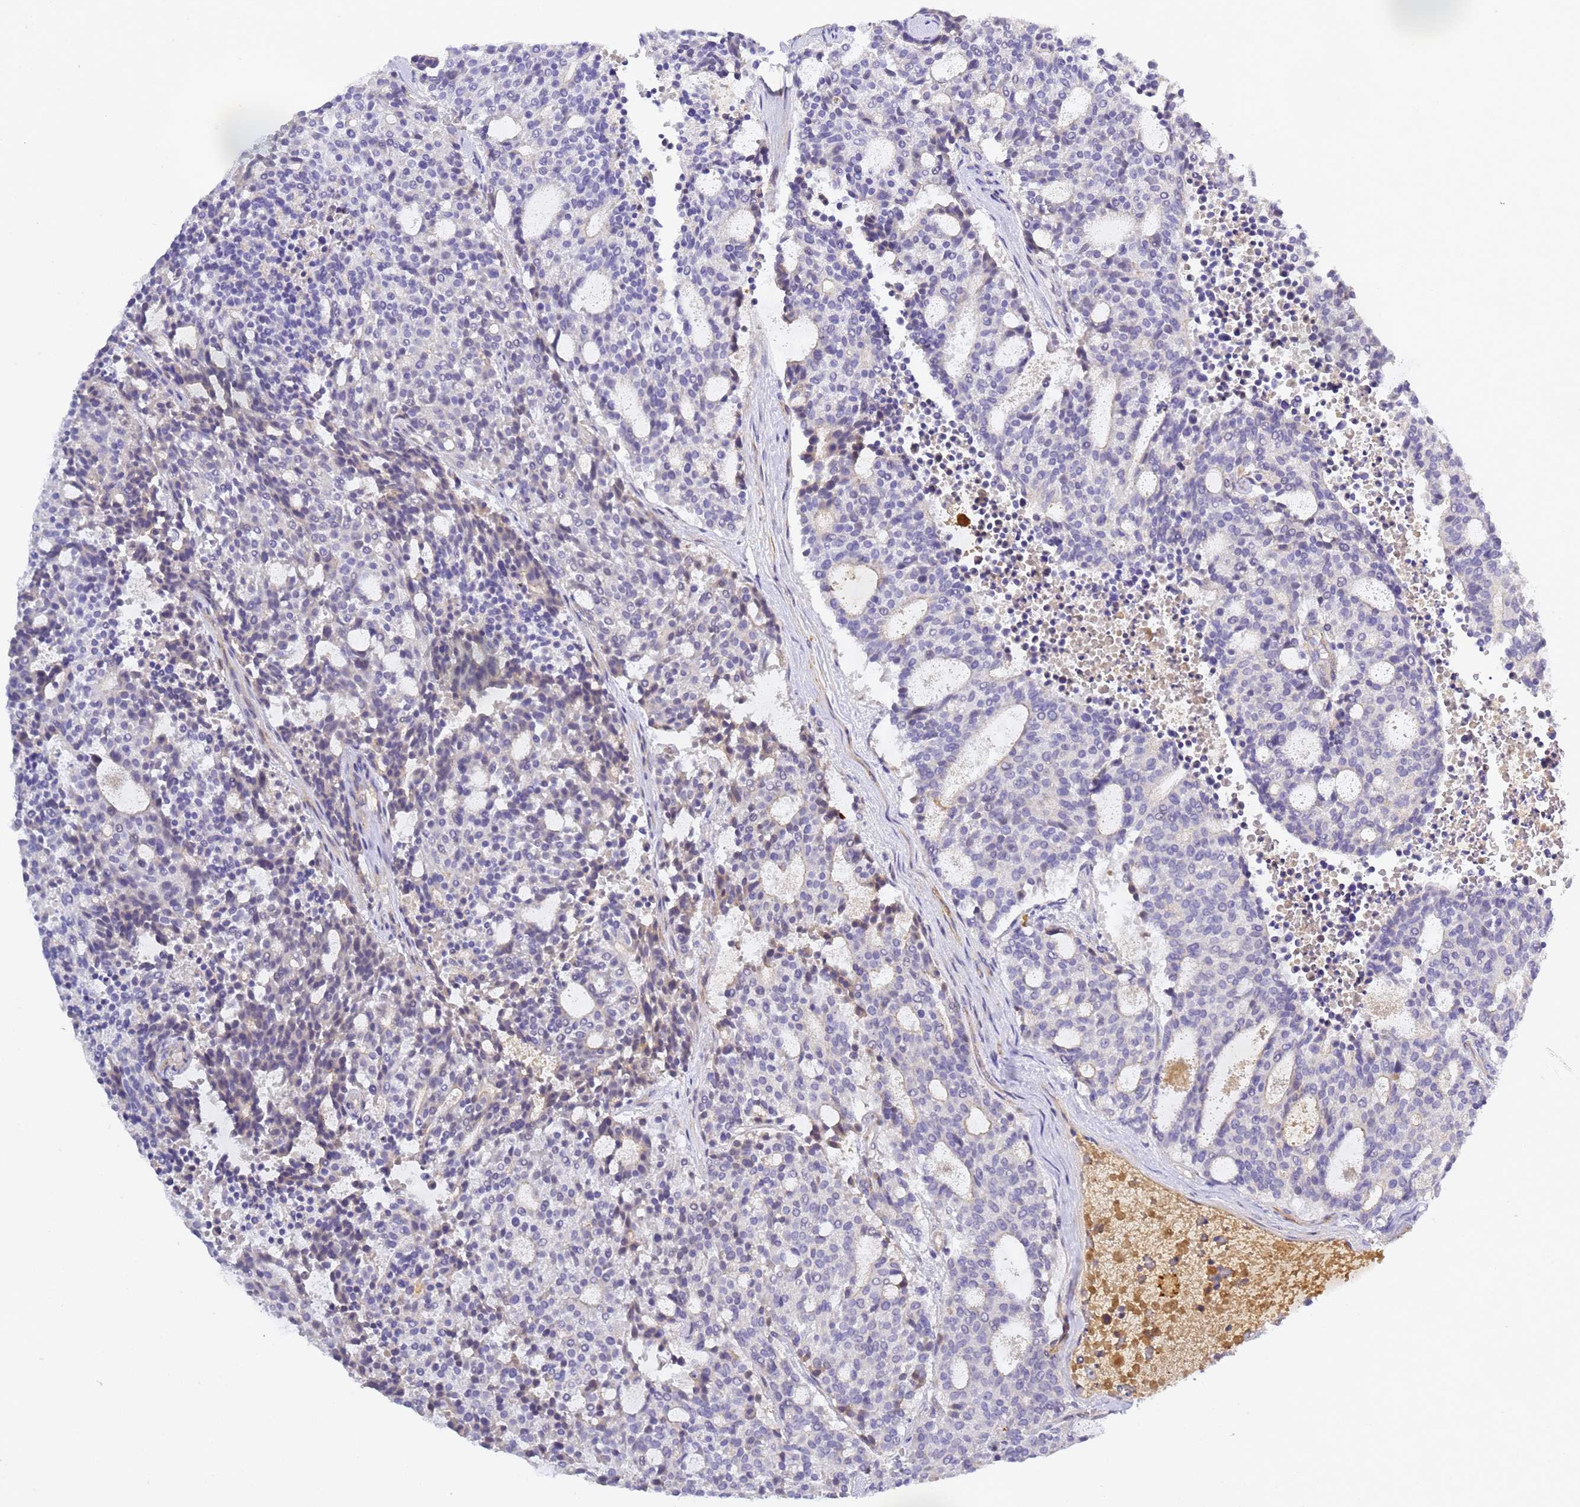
{"staining": {"intensity": "moderate", "quantity": "<25%", "location": "cytoplasmic/membranous"}, "tissue": "carcinoid", "cell_type": "Tumor cells", "image_type": "cancer", "snomed": [{"axis": "morphology", "description": "Carcinoid, malignant, NOS"}, {"axis": "topography", "description": "Pancreas"}], "caption": "Immunohistochemistry (IHC) histopathology image of carcinoid (malignant) stained for a protein (brown), which displays low levels of moderate cytoplasmic/membranous positivity in approximately <25% of tumor cells.", "gene": "CFH", "patient": {"sex": "female", "age": 54}}